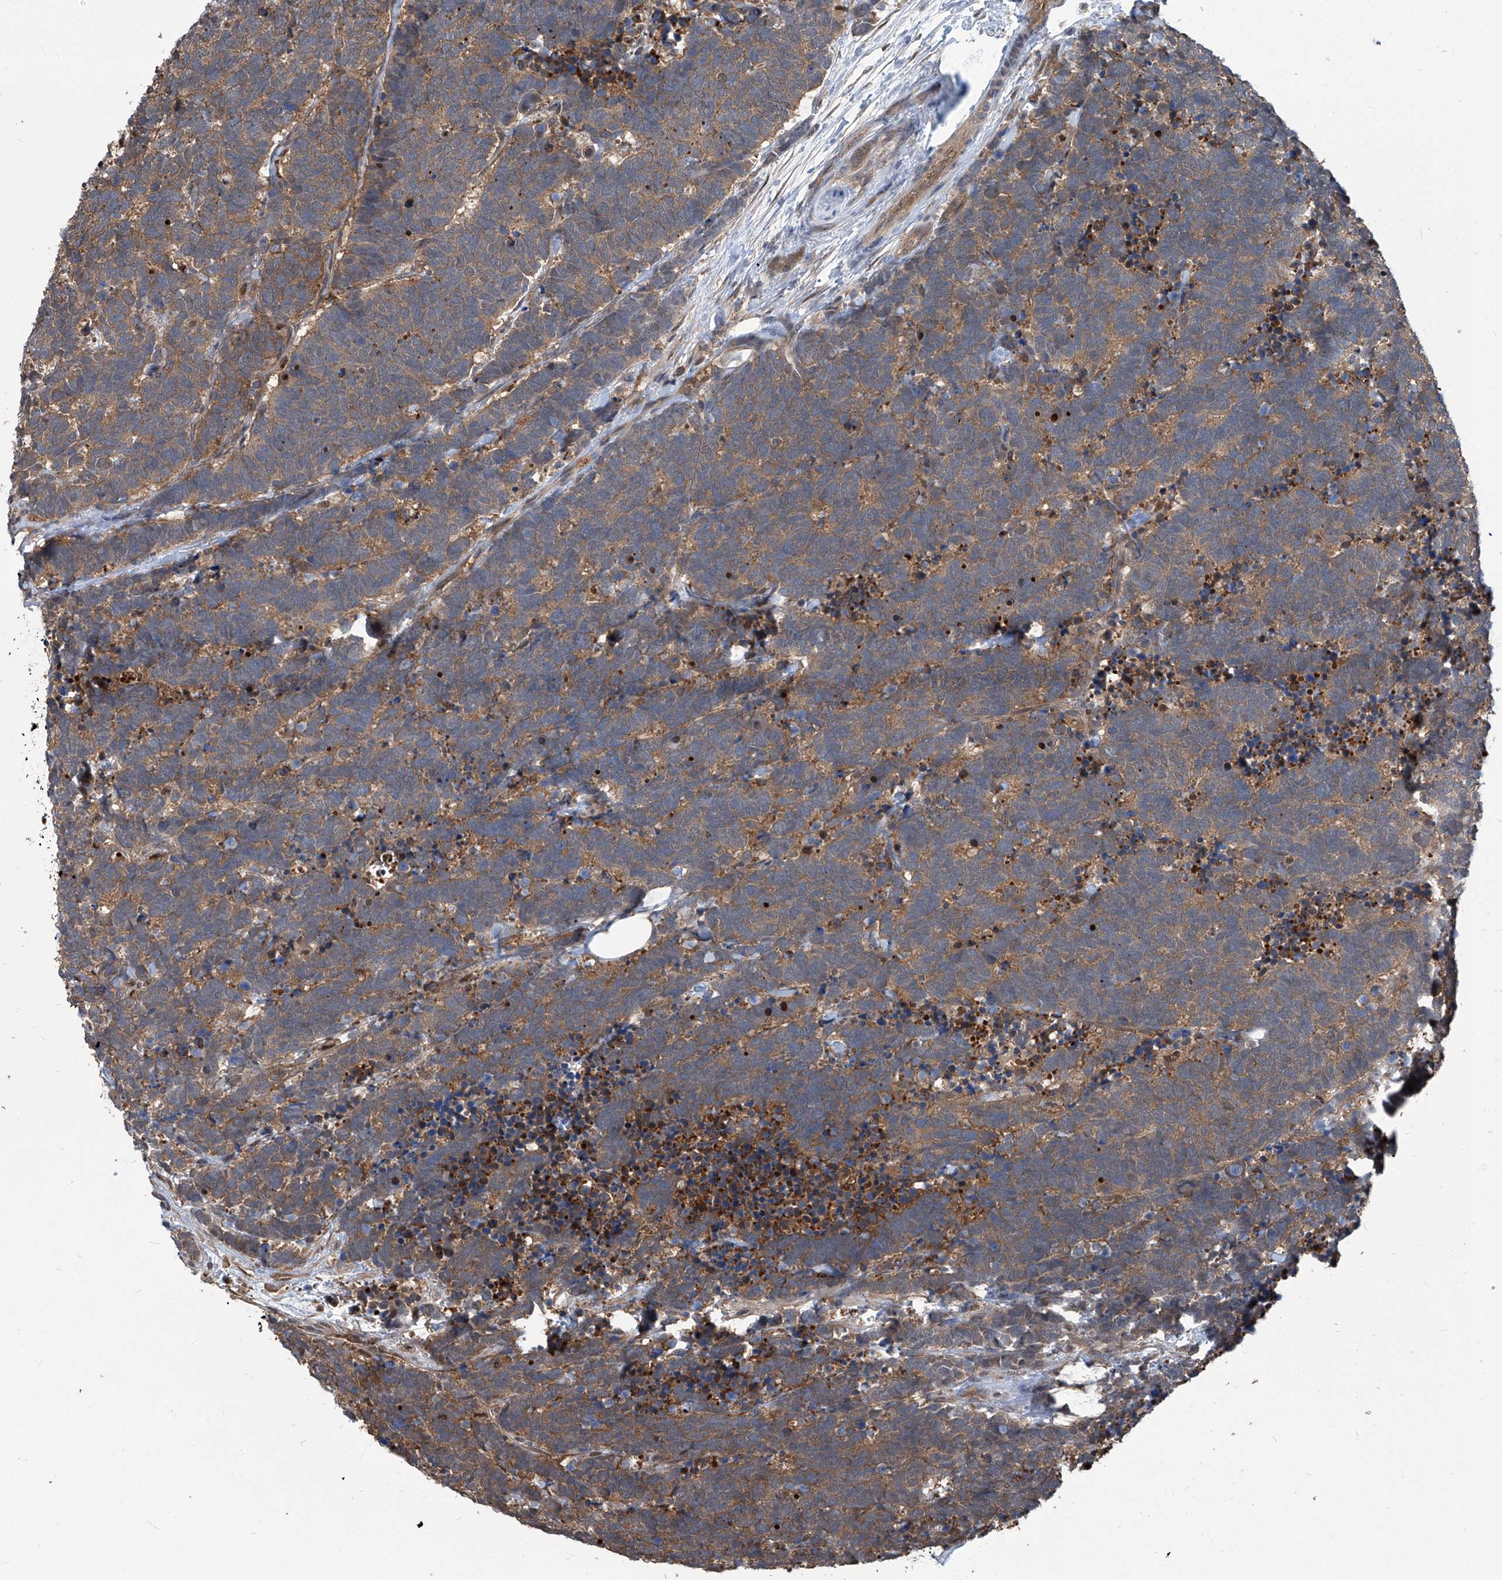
{"staining": {"intensity": "moderate", "quantity": ">75%", "location": "cytoplasmic/membranous"}, "tissue": "carcinoid", "cell_type": "Tumor cells", "image_type": "cancer", "snomed": [{"axis": "morphology", "description": "Carcinoma, NOS"}, {"axis": "morphology", "description": "Carcinoid, malignant, NOS"}, {"axis": "topography", "description": "Urinary bladder"}], "caption": "Carcinoid stained for a protein exhibits moderate cytoplasmic/membranous positivity in tumor cells. Immunohistochemistry stains the protein in brown and the nuclei are stained blue.", "gene": "PSMB1", "patient": {"sex": "male", "age": 57}}